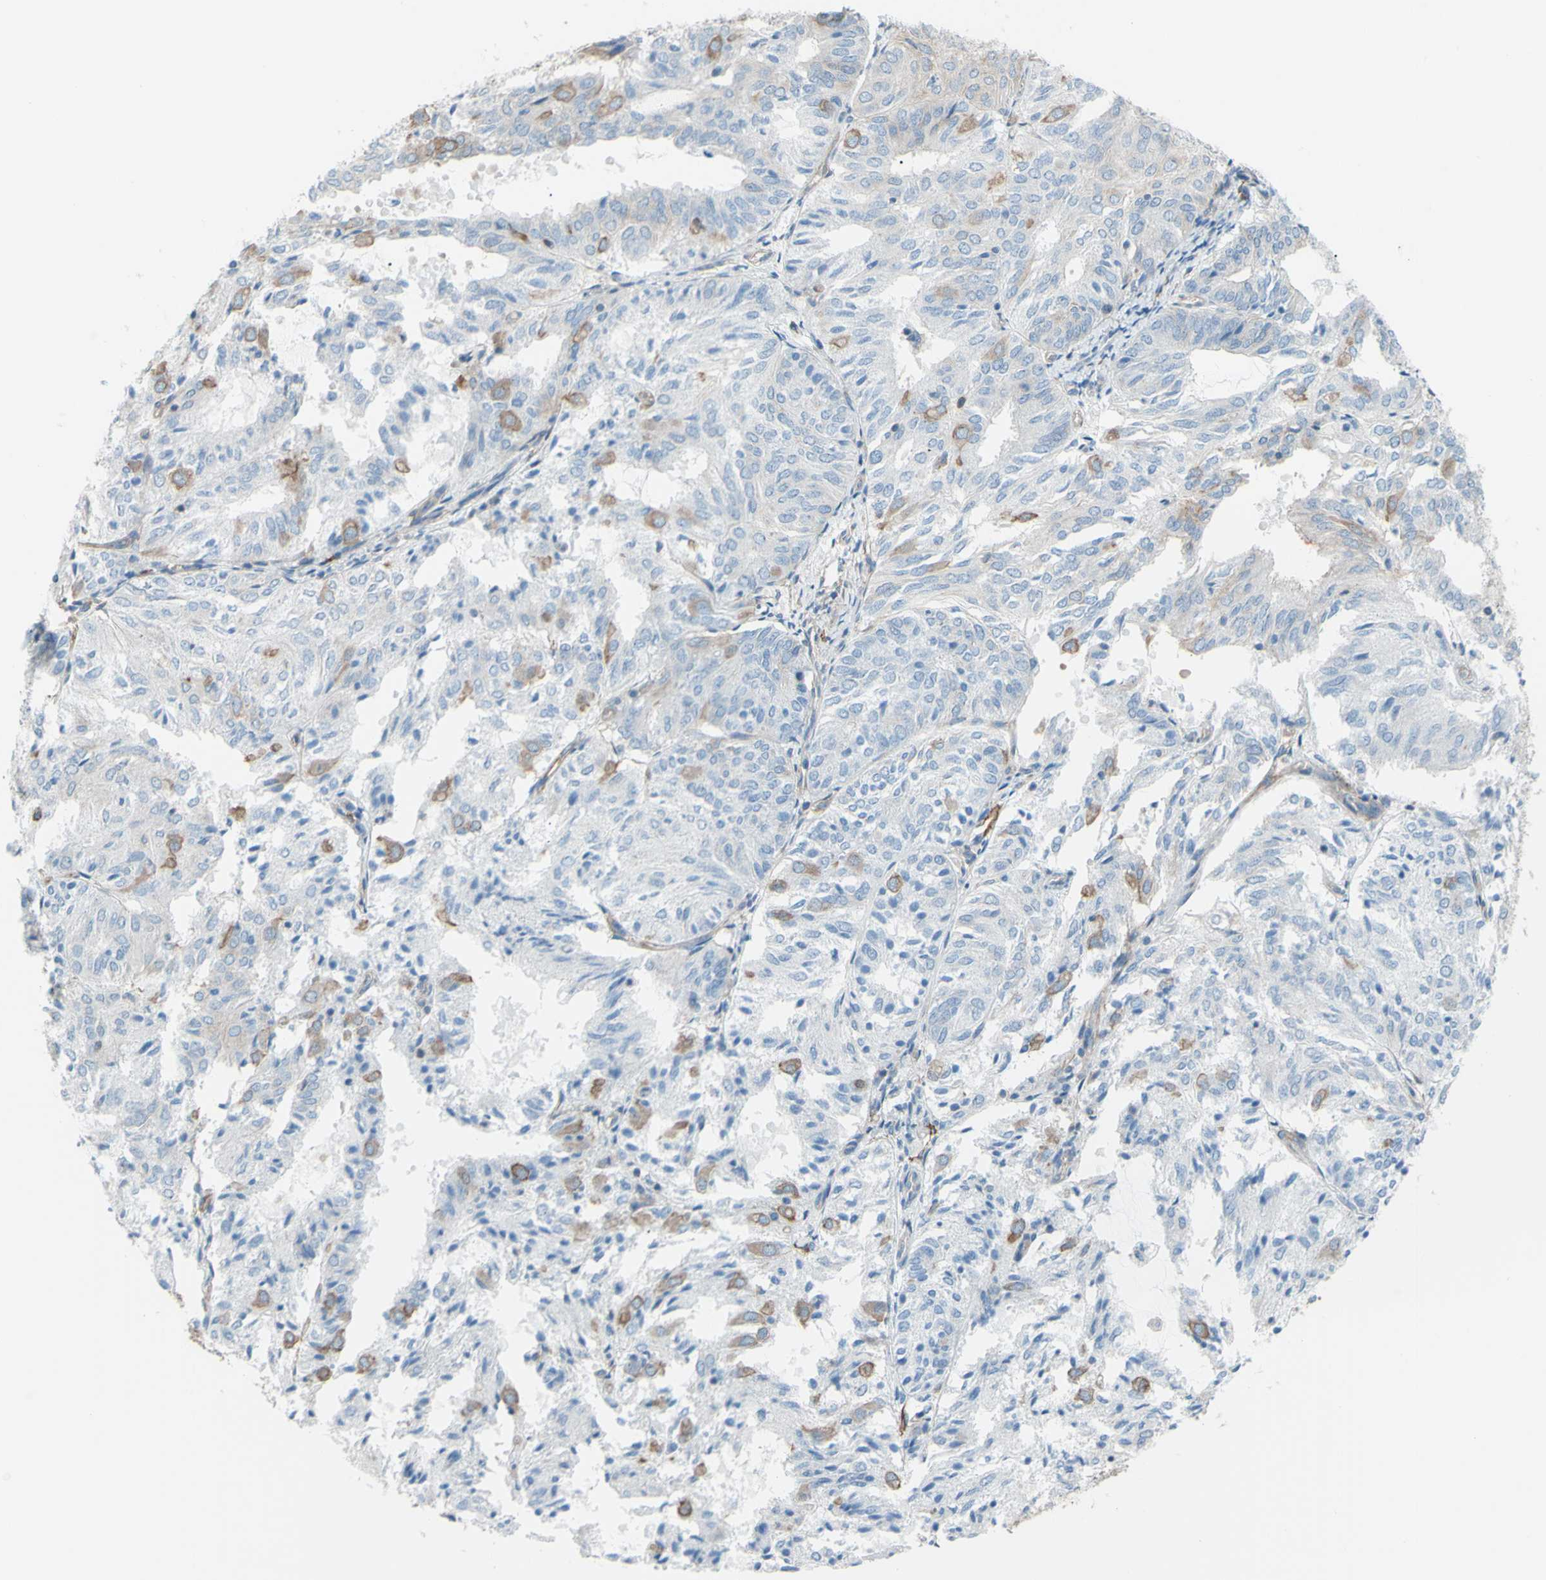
{"staining": {"intensity": "weak", "quantity": "<25%", "location": "cytoplasmic/membranous"}, "tissue": "endometrial cancer", "cell_type": "Tumor cells", "image_type": "cancer", "snomed": [{"axis": "morphology", "description": "Adenocarcinoma, NOS"}, {"axis": "topography", "description": "Uterus"}], "caption": "Immunohistochemistry (IHC) micrograph of neoplastic tissue: endometrial cancer (adenocarcinoma) stained with DAB (3,3'-diaminobenzidine) reveals no significant protein expression in tumor cells. Brightfield microscopy of IHC stained with DAB (brown) and hematoxylin (blue), captured at high magnification.", "gene": "ADD1", "patient": {"sex": "female", "age": 60}}